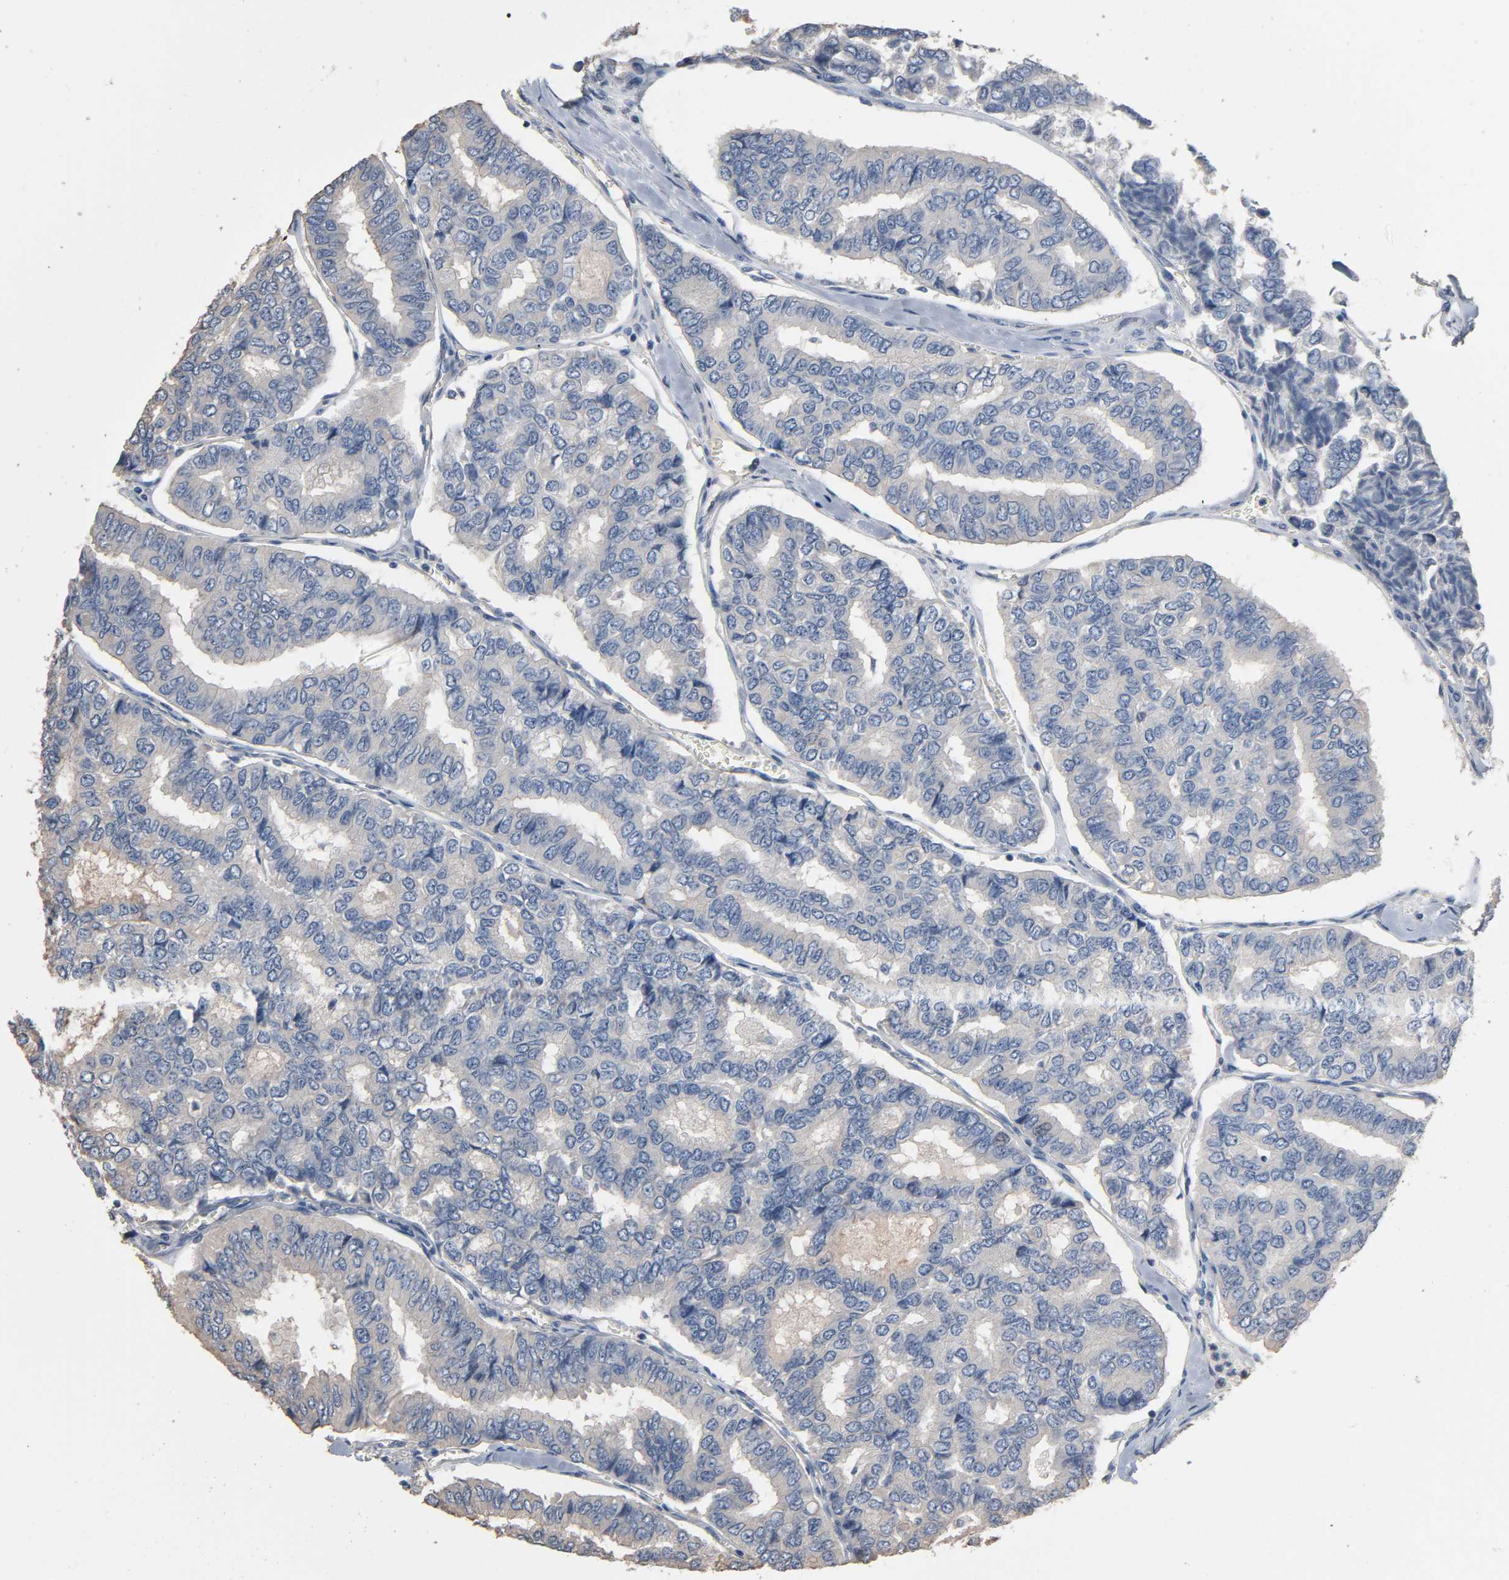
{"staining": {"intensity": "negative", "quantity": "none", "location": "none"}, "tissue": "thyroid cancer", "cell_type": "Tumor cells", "image_type": "cancer", "snomed": [{"axis": "morphology", "description": "Papillary adenocarcinoma, NOS"}, {"axis": "topography", "description": "Thyroid gland"}], "caption": "Tumor cells show no significant protein staining in thyroid papillary adenocarcinoma.", "gene": "SOX6", "patient": {"sex": "female", "age": 35}}